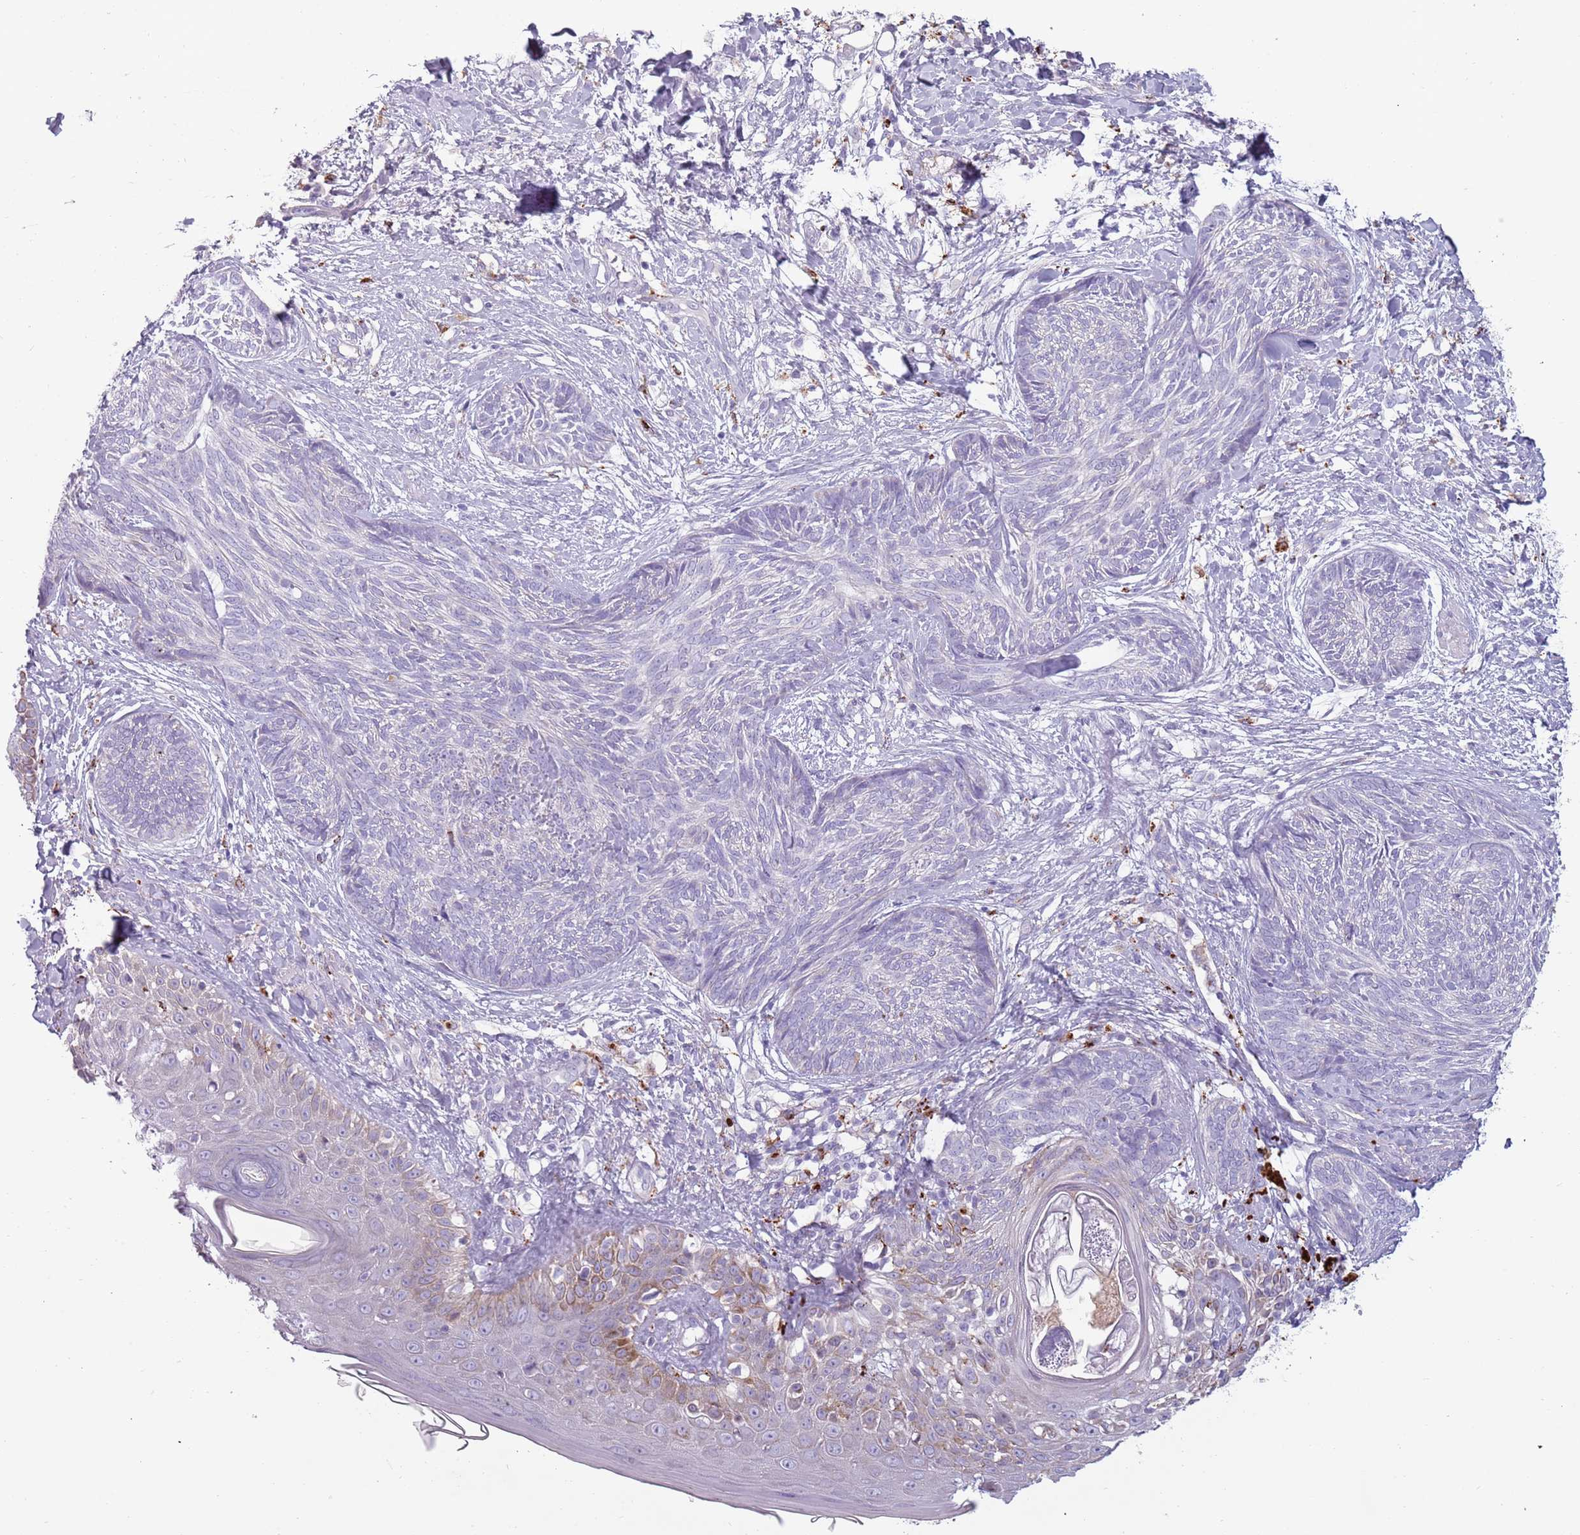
{"staining": {"intensity": "negative", "quantity": "none", "location": "none"}, "tissue": "skin cancer", "cell_type": "Tumor cells", "image_type": "cancer", "snomed": [{"axis": "morphology", "description": "Basal cell carcinoma"}, {"axis": "topography", "description": "Skin"}], "caption": "DAB (3,3'-diaminobenzidine) immunohistochemical staining of skin cancer reveals no significant expression in tumor cells.", "gene": "NWD2", "patient": {"sex": "male", "age": 73}}